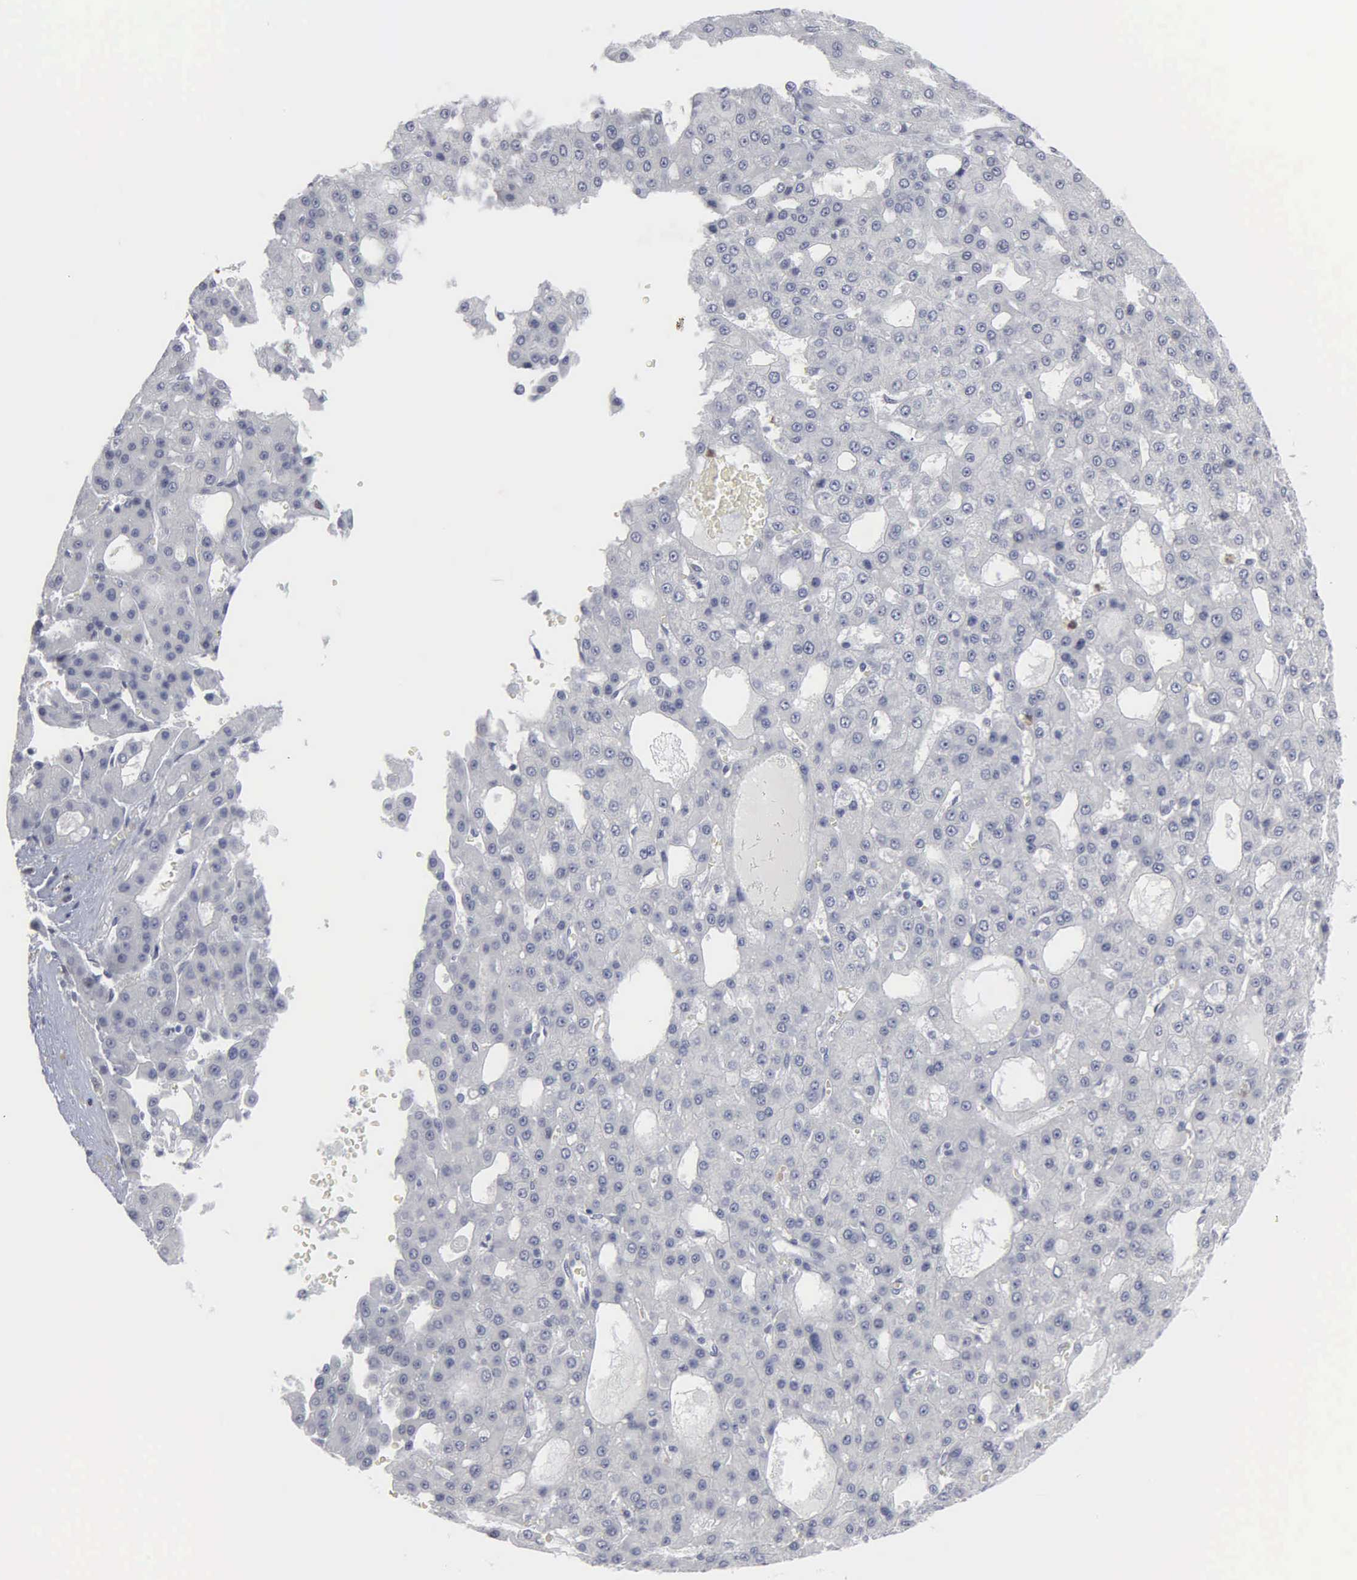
{"staining": {"intensity": "negative", "quantity": "none", "location": "none"}, "tissue": "liver cancer", "cell_type": "Tumor cells", "image_type": "cancer", "snomed": [{"axis": "morphology", "description": "Carcinoma, Hepatocellular, NOS"}, {"axis": "topography", "description": "Liver"}], "caption": "This is an immunohistochemistry histopathology image of liver cancer (hepatocellular carcinoma). There is no expression in tumor cells.", "gene": "SPIN3", "patient": {"sex": "male", "age": 47}}